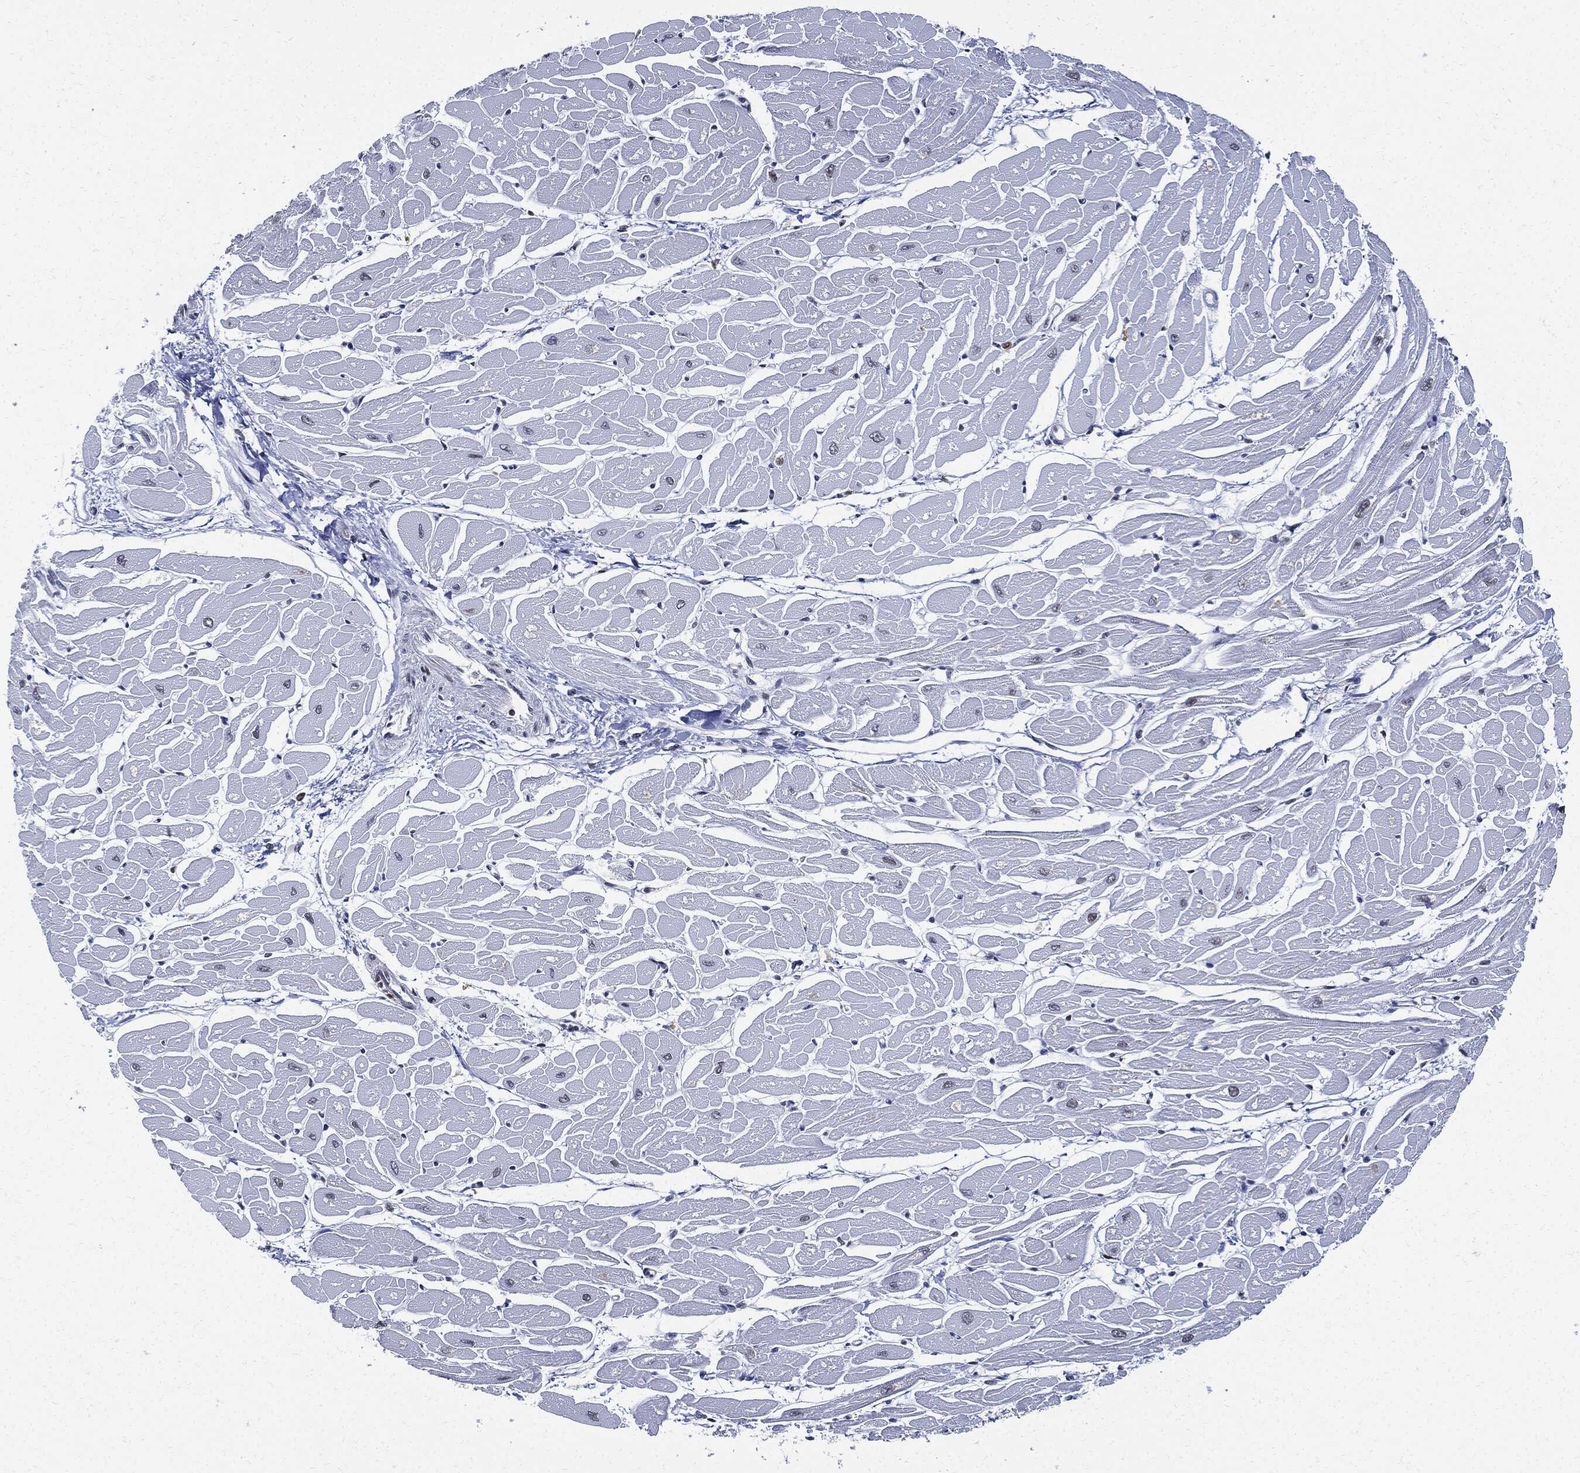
{"staining": {"intensity": "moderate", "quantity": "25%-75%", "location": "nuclear"}, "tissue": "heart muscle", "cell_type": "Cardiomyocytes", "image_type": "normal", "snomed": [{"axis": "morphology", "description": "Normal tissue, NOS"}, {"axis": "topography", "description": "Heart"}], "caption": "Heart muscle stained with a brown dye reveals moderate nuclear positive positivity in about 25%-75% of cardiomyocytes.", "gene": "PCNA", "patient": {"sex": "male", "age": 57}}